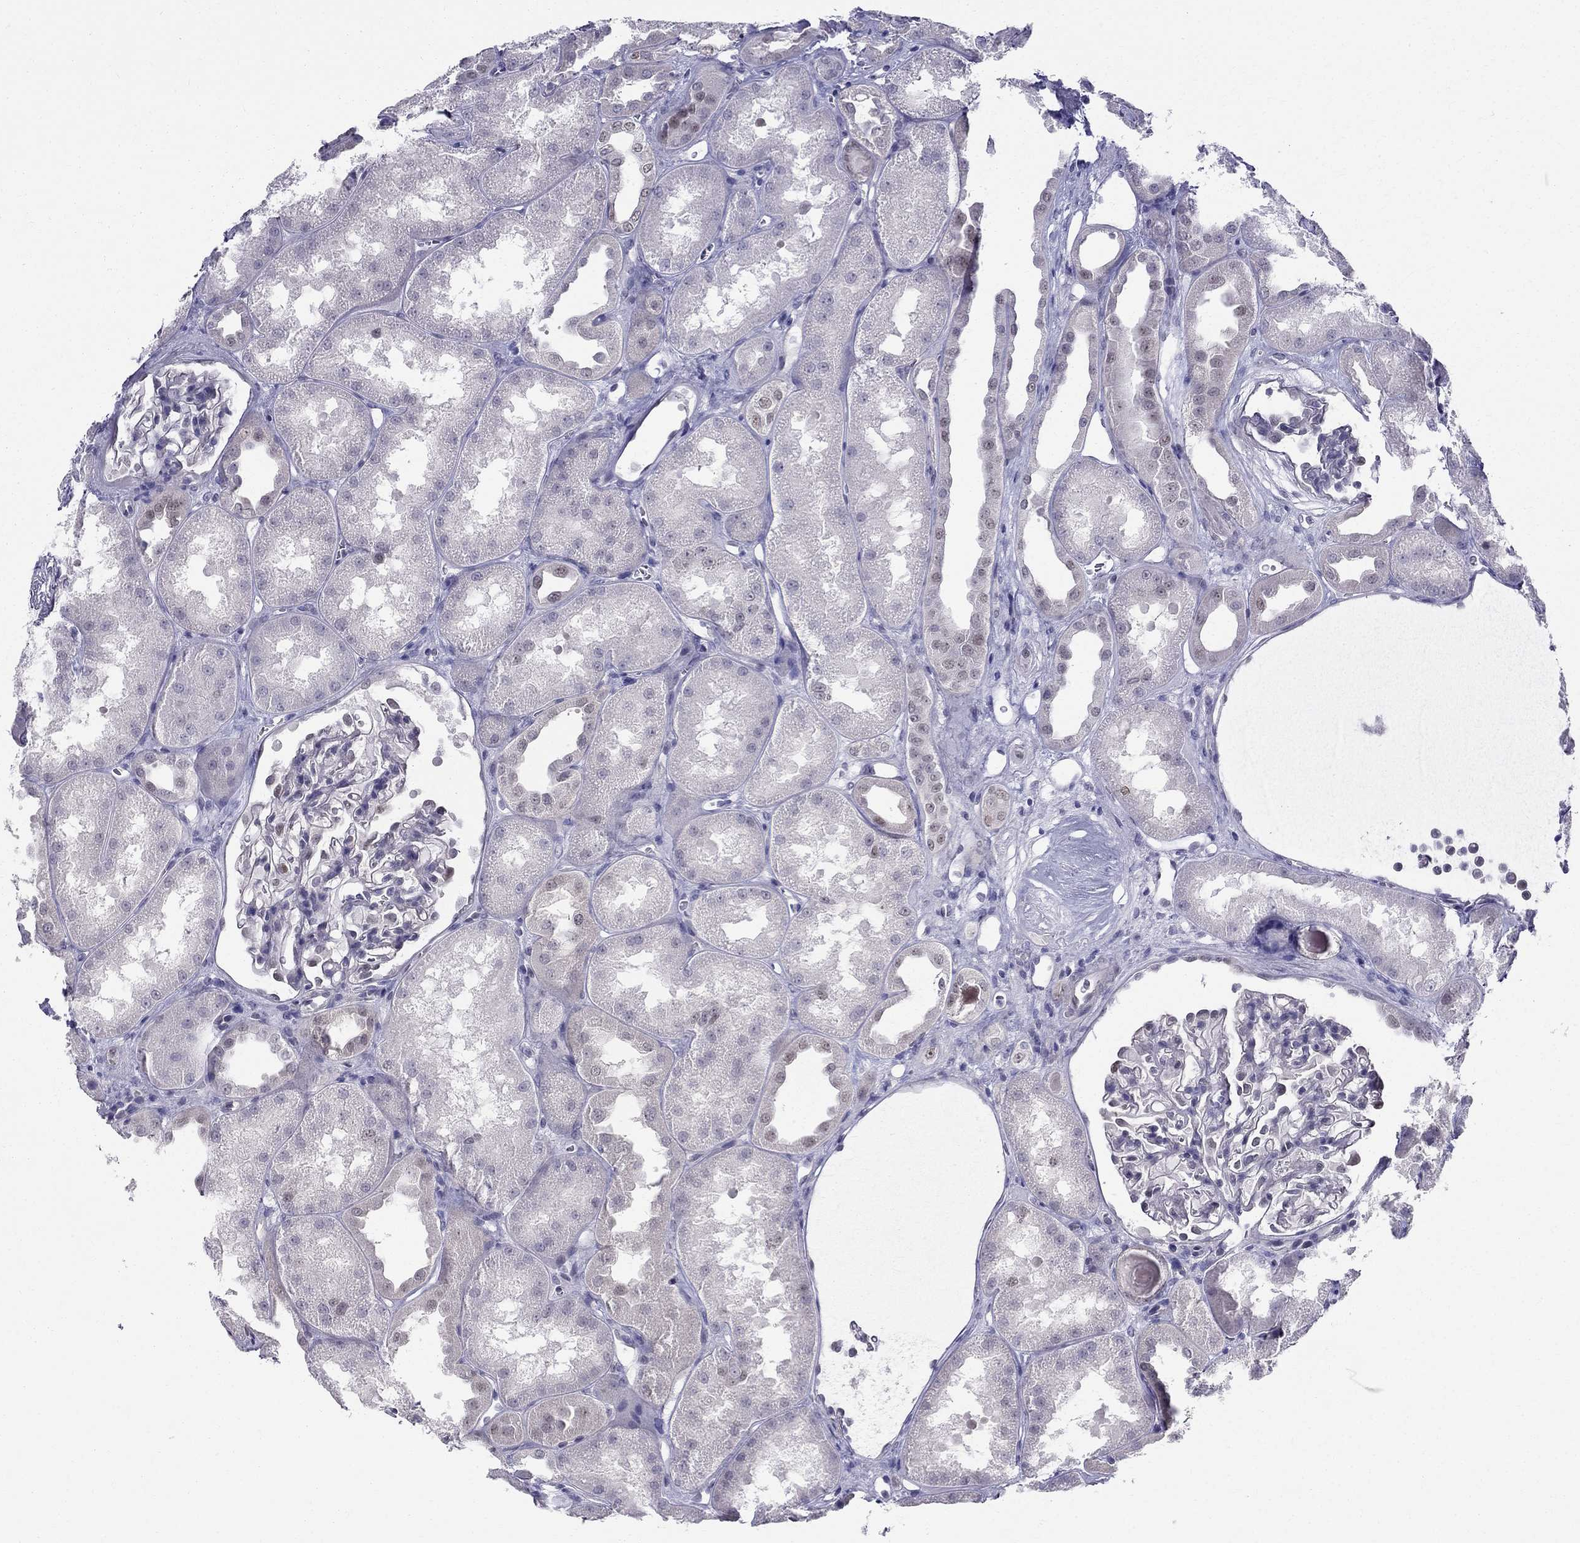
{"staining": {"intensity": "negative", "quantity": "none", "location": "none"}, "tissue": "kidney", "cell_type": "Cells in glomeruli", "image_type": "normal", "snomed": [{"axis": "morphology", "description": "Normal tissue, NOS"}, {"axis": "topography", "description": "Kidney"}], "caption": "Protein analysis of benign kidney exhibits no significant staining in cells in glomeruli. (DAB (3,3'-diaminobenzidine) immunohistochemistry with hematoxylin counter stain).", "gene": "BAG5", "patient": {"sex": "male", "age": 61}}